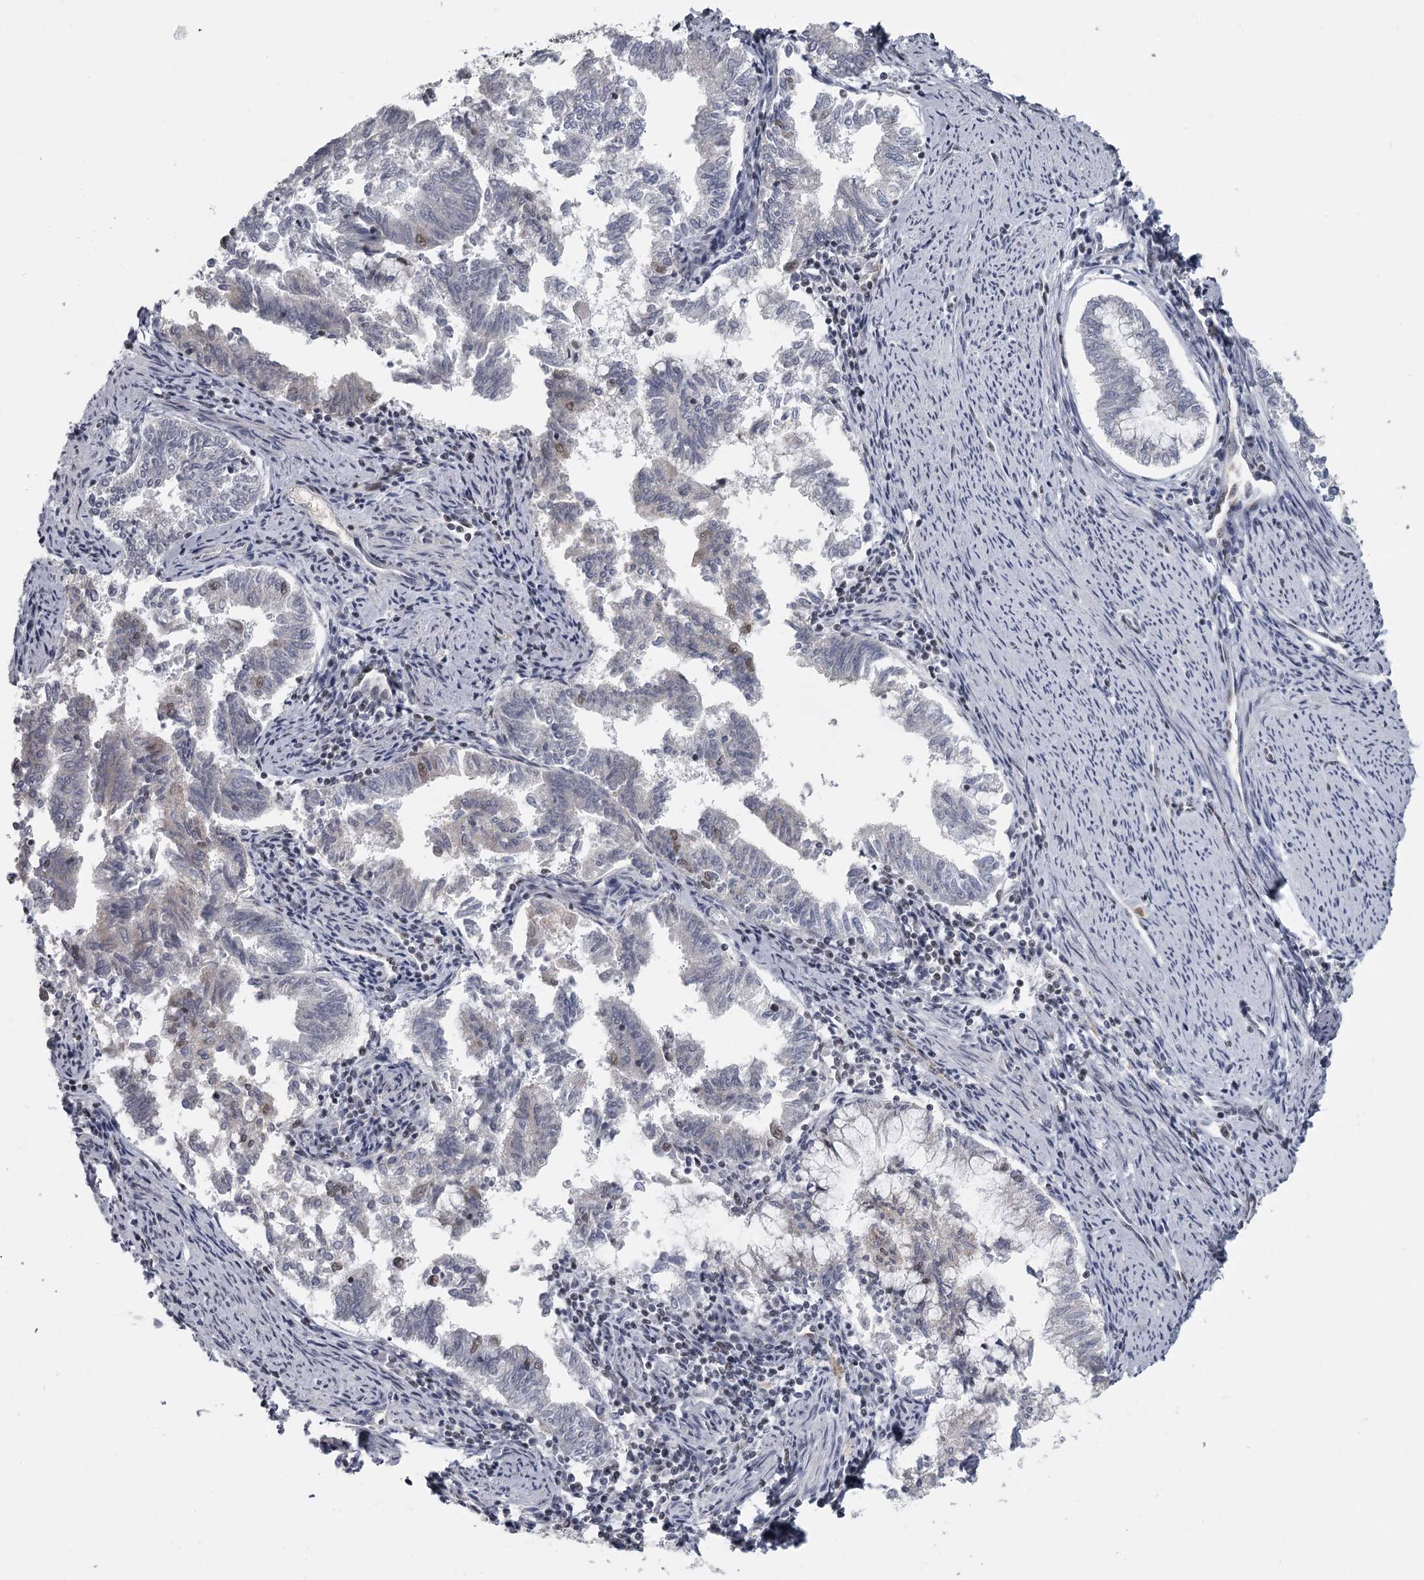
{"staining": {"intensity": "weak", "quantity": "<25%", "location": "nuclear"}, "tissue": "endometrial cancer", "cell_type": "Tumor cells", "image_type": "cancer", "snomed": [{"axis": "morphology", "description": "Adenocarcinoma, NOS"}, {"axis": "topography", "description": "Endometrium"}], "caption": "Immunohistochemistry (IHC) photomicrograph of human endometrial cancer stained for a protein (brown), which demonstrates no staining in tumor cells.", "gene": "FAM13C", "patient": {"sex": "female", "age": 79}}